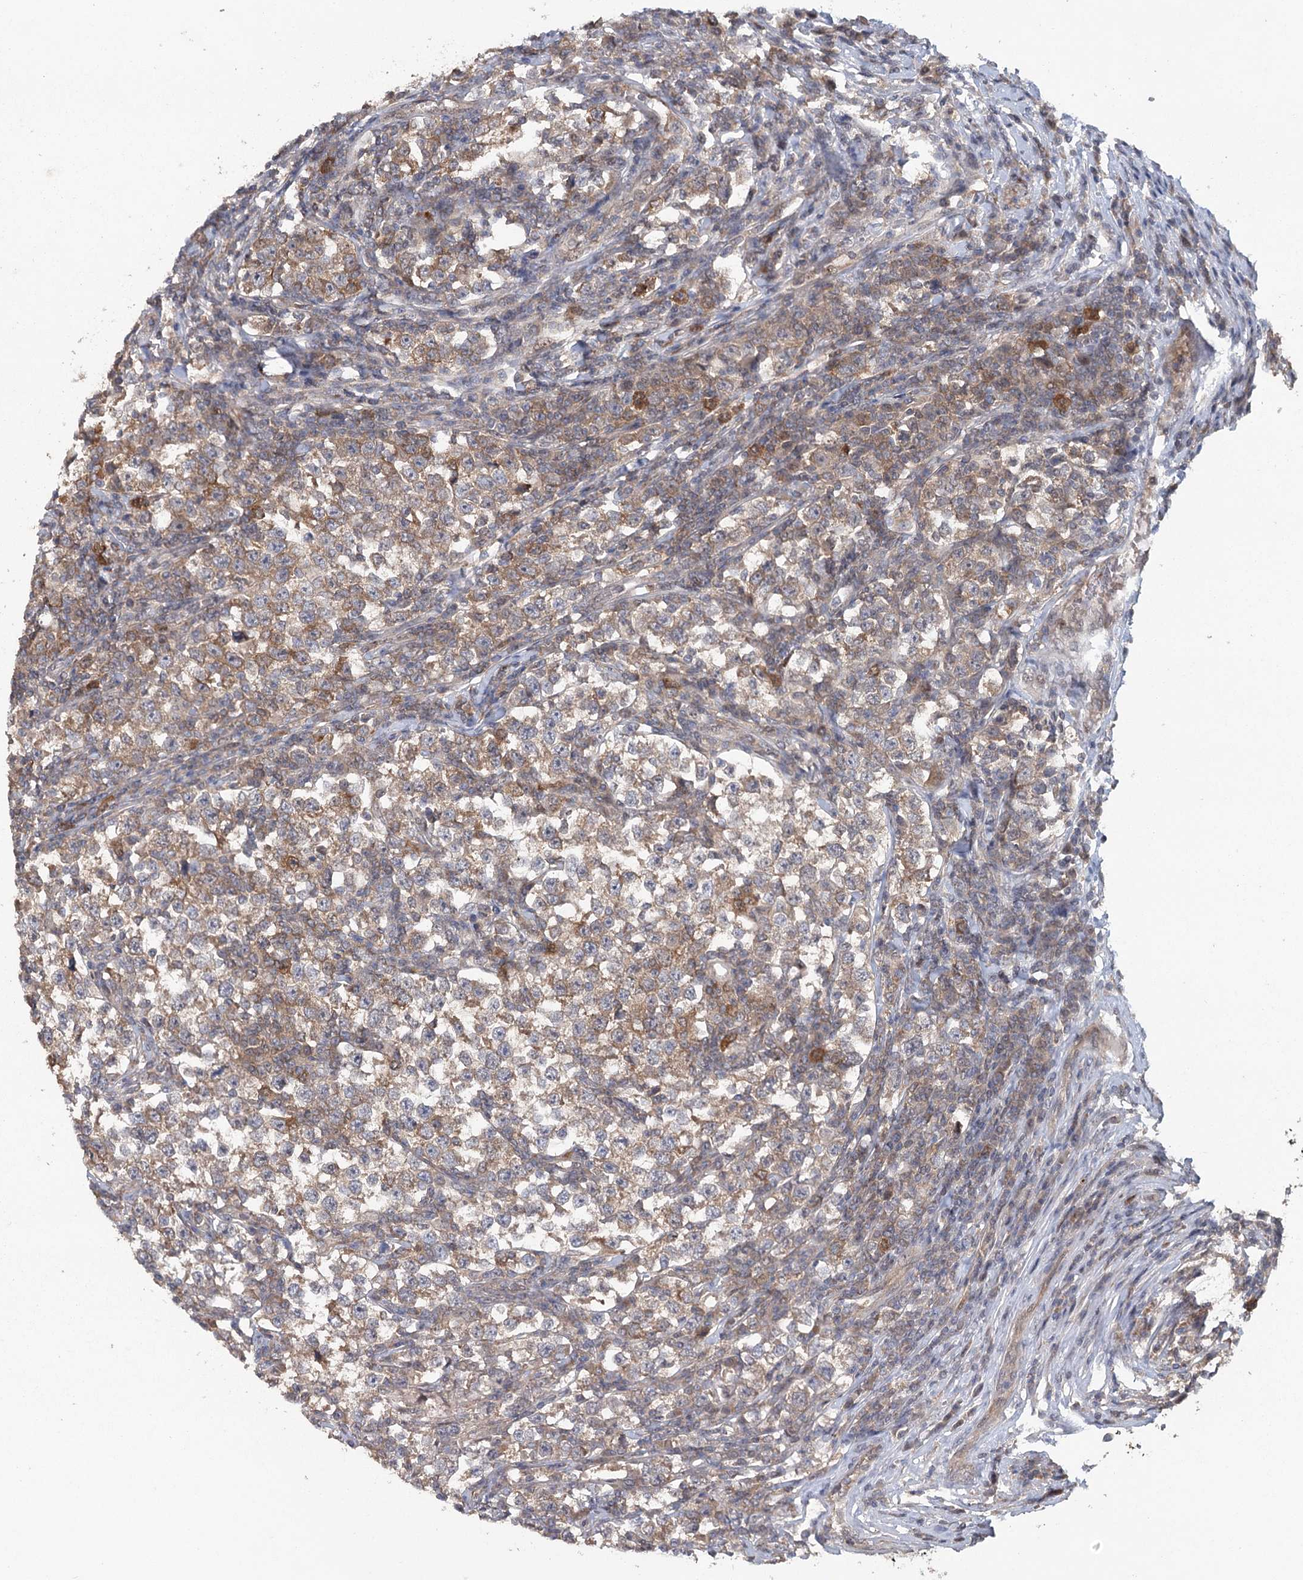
{"staining": {"intensity": "moderate", "quantity": "25%-75%", "location": "cytoplasmic/membranous"}, "tissue": "testis cancer", "cell_type": "Tumor cells", "image_type": "cancer", "snomed": [{"axis": "morphology", "description": "Normal tissue, NOS"}, {"axis": "morphology", "description": "Seminoma, NOS"}, {"axis": "topography", "description": "Testis"}], "caption": "Immunohistochemical staining of testis cancer (seminoma) demonstrates medium levels of moderate cytoplasmic/membranous staining in about 25%-75% of tumor cells.", "gene": "MAP3K13", "patient": {"sex": "male", "age": 43}}